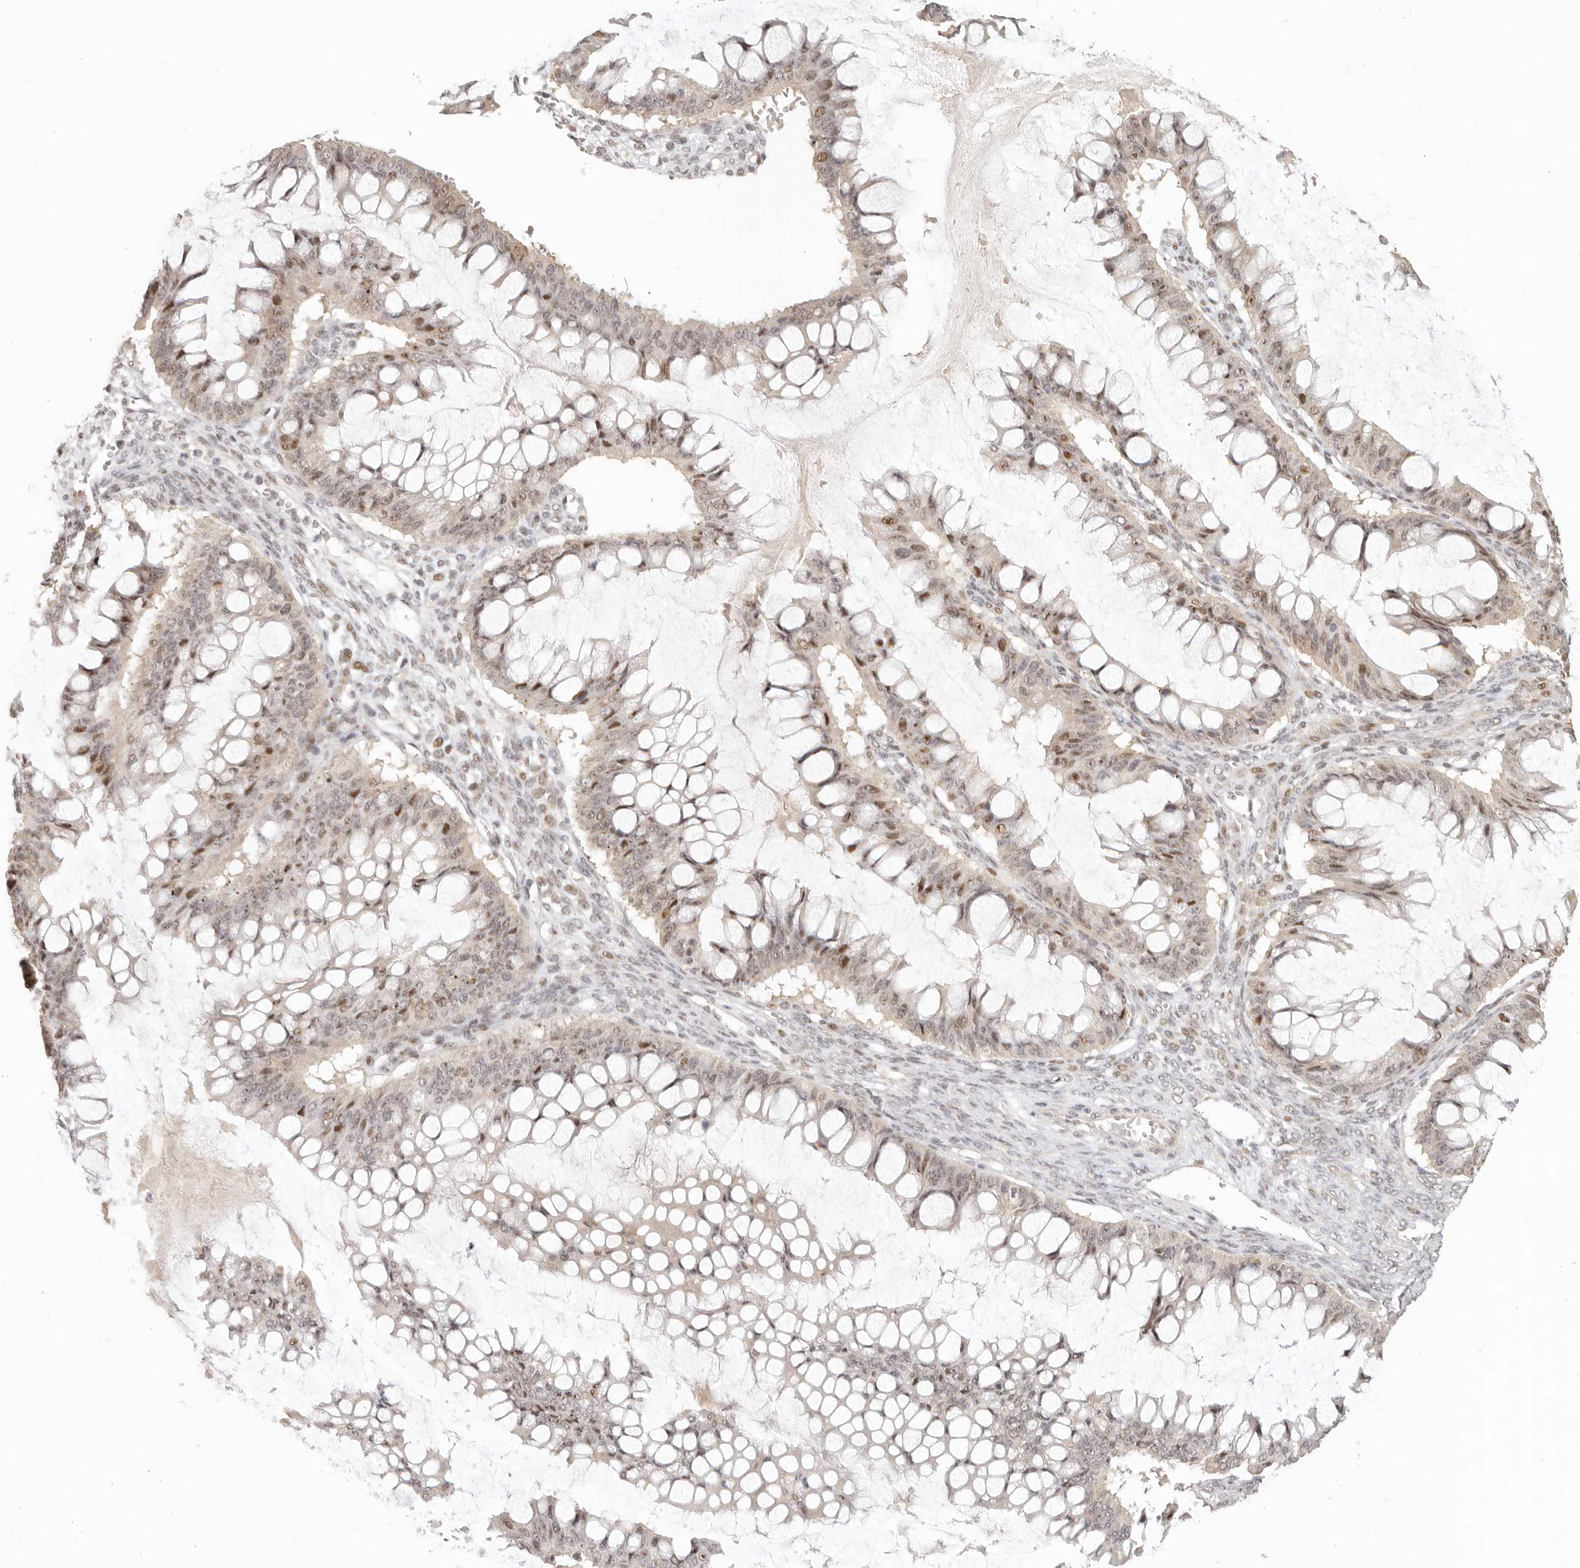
{"staining": {"intensity": "moderate", "quantity": "25%-75%", "location": "nuclear"}, "tissue": "ovarian cancer", "cell_type": "Tumor cells", "image_type": "cancer", "snomed": [{"axis": "morphology", "description": "Cystadenocarcinoma, mucinous, NOS"}, {"axis": "topography", "description": "Ovary"}], "caption": "DAB (3,3'-diaminobenzidine) immunohistochemical staining of human ovarian cancer (mucinous cystadenocarcinoma) reveals moderate nuclear protein expression in approximately 25%-75% of tumor cells.", "gene": "GPBP1L1", "patient": {"sex": "female", "age": 73}}